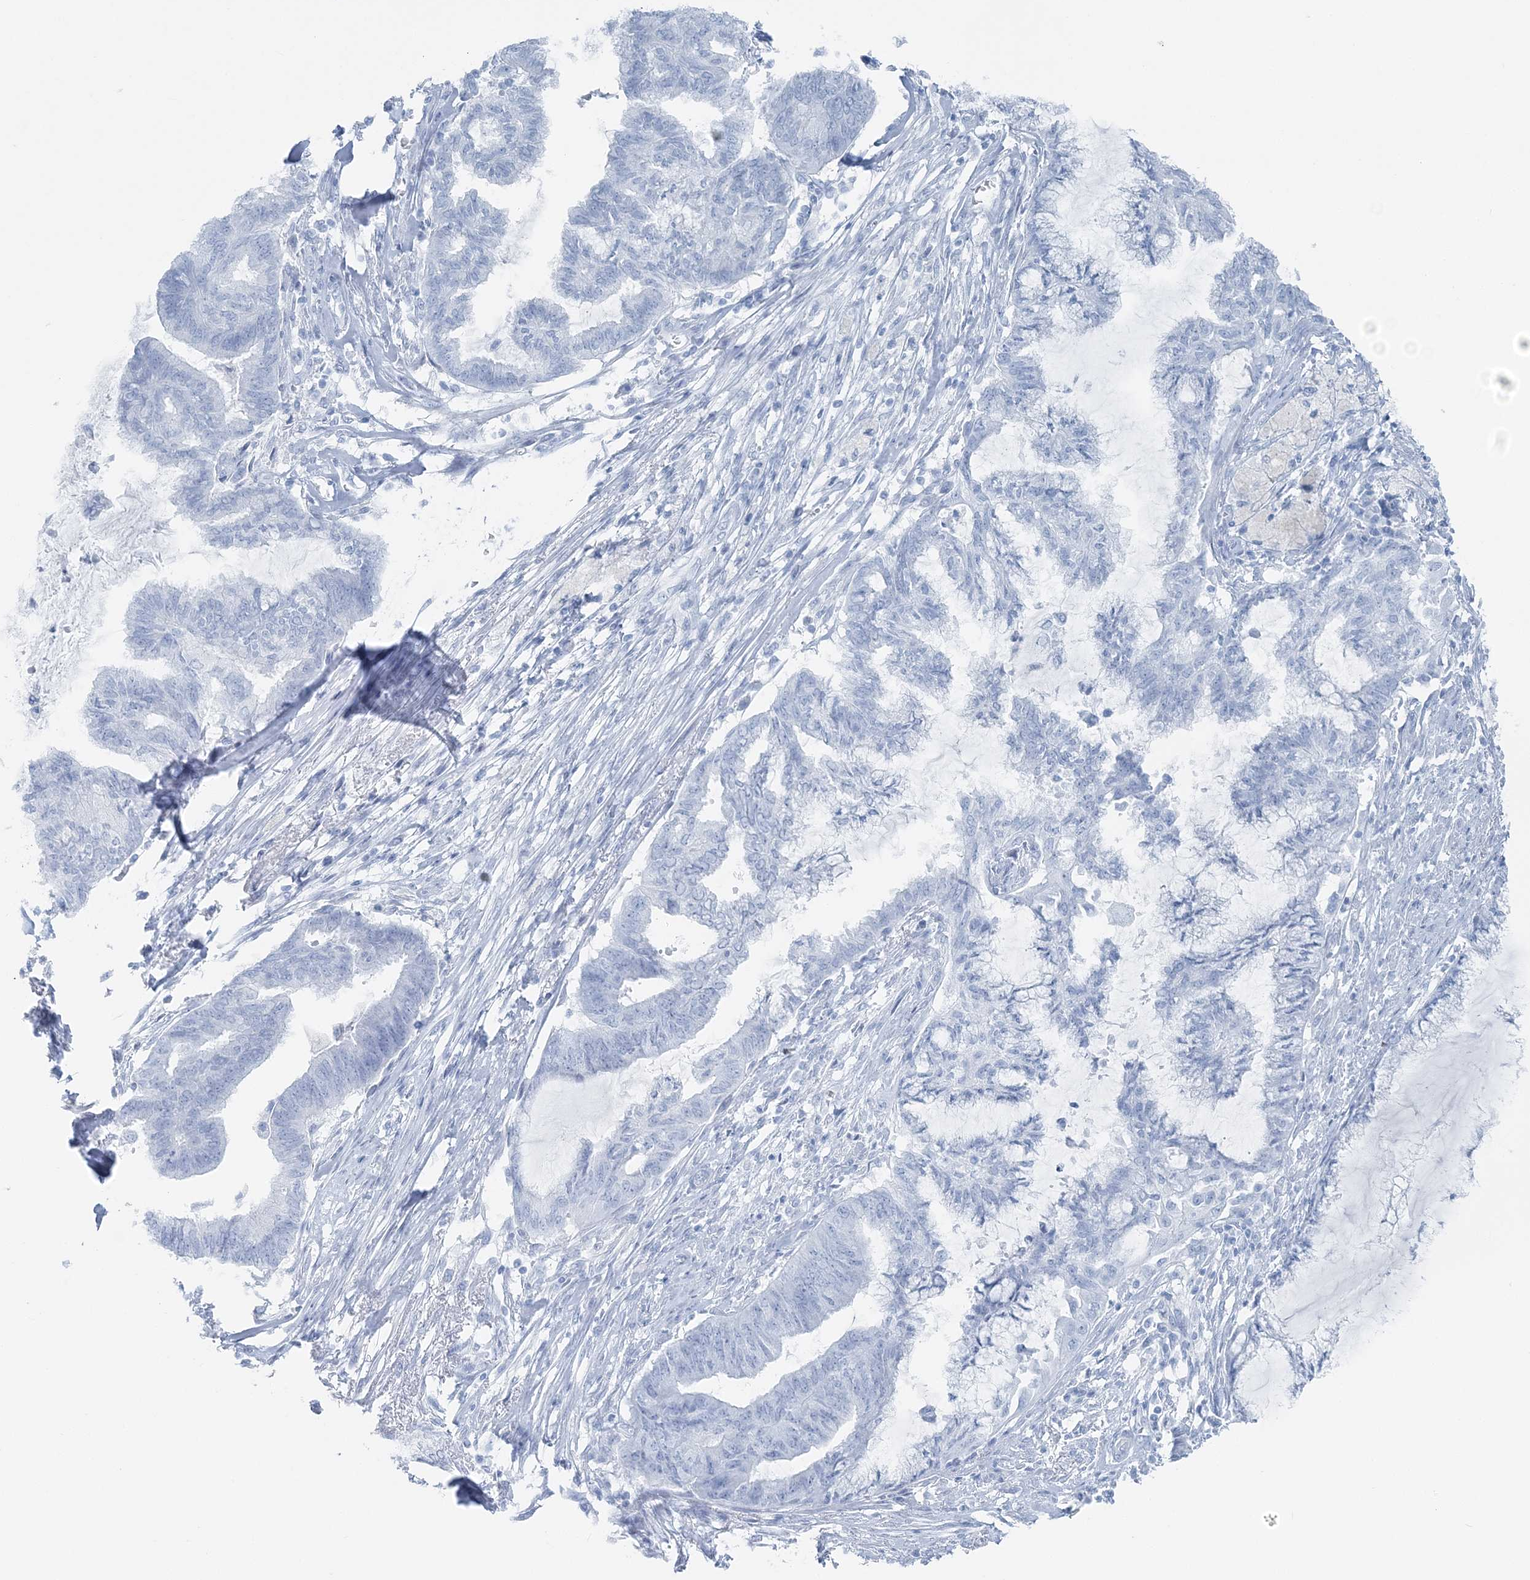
{"staining": {"intensity": "negative", "quantity": "none", "location": "none"}, "tissue": "endometrial cancer", "cell_type": "Tumor cells", "image_type": "cancer", "snomed": [{"axis": "morphology", "description": "Adenocarcinoma, NOS"}, {"axis": "topography", "description": "Endometrium"}], "caption": "This is a micrograph of immunohistochemistry (IHC) staining of endometrial cancer (adenocarcinoma), which shows no positivity in tumor cells.", "gene": "ATP11A", "patient": {"sex": "female", "age": 86}}